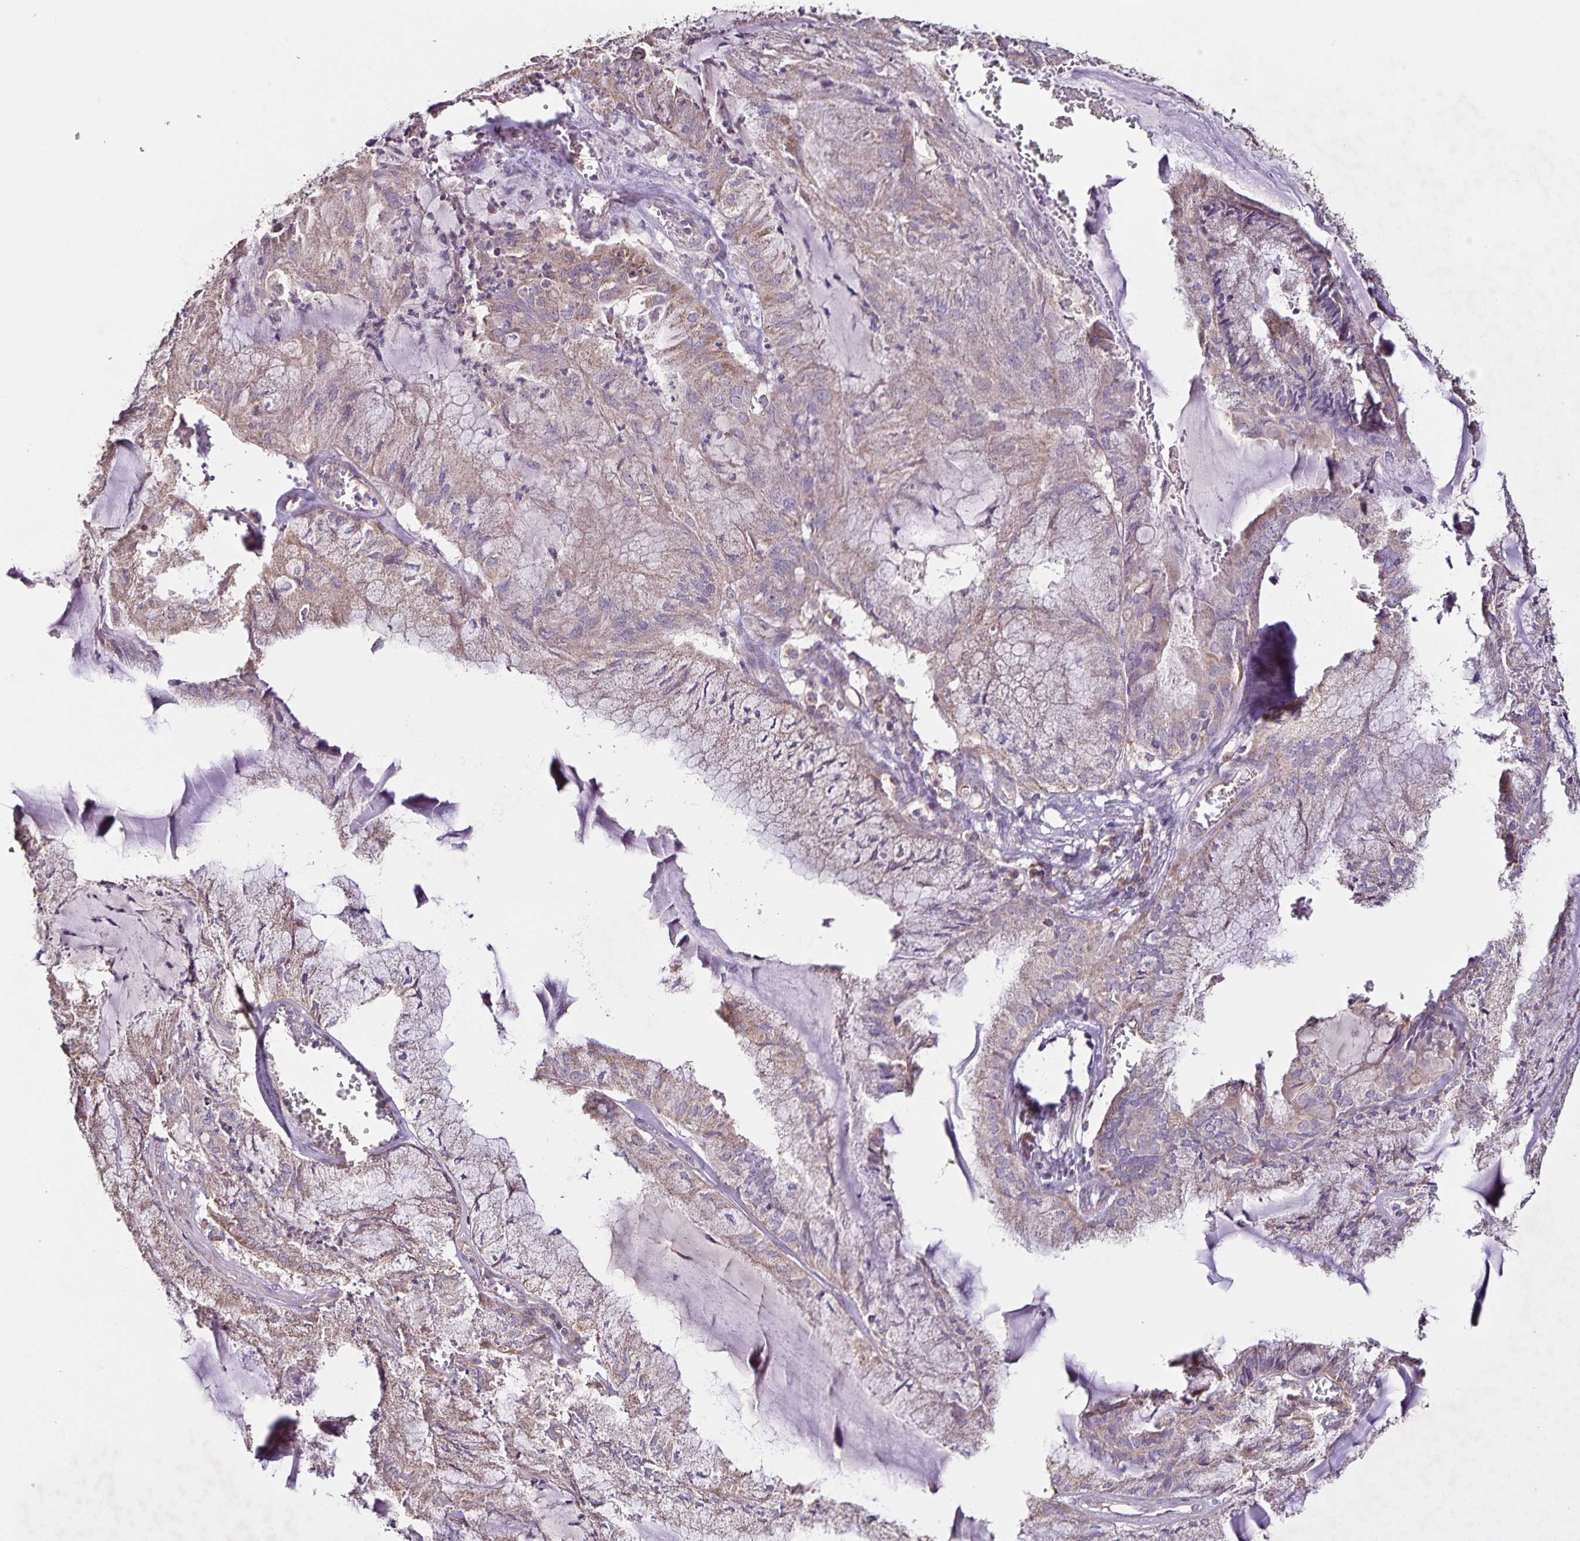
{"staining": {"intensity": "weak", "quantity": ">75%", "location": "cytoplasmic/membranous"}, "tissue": "endometrial cancer", "cell_type": "Tumor cells", "image_type": "cancer", "snomed": [{"axis": "morphology", "description": "Carcinoma, NOS"}, {"axis": "topography", "description": "Endometrium"}], "caption": "The photomicrograph displays staining of carcinoma (endometrial), revealing weak cytoplasmic/membranous protein positivity (brown color) within tumor cells. The staining was performed using DAB (3,3'-diaminobenzidine) to visualize the protein expression in brown, while the nuclei were stained in blue with hematoxylin (Magnification: 20x).", "gene": "MAN1A1", "patient": {"sex": "female", "age": 62}}